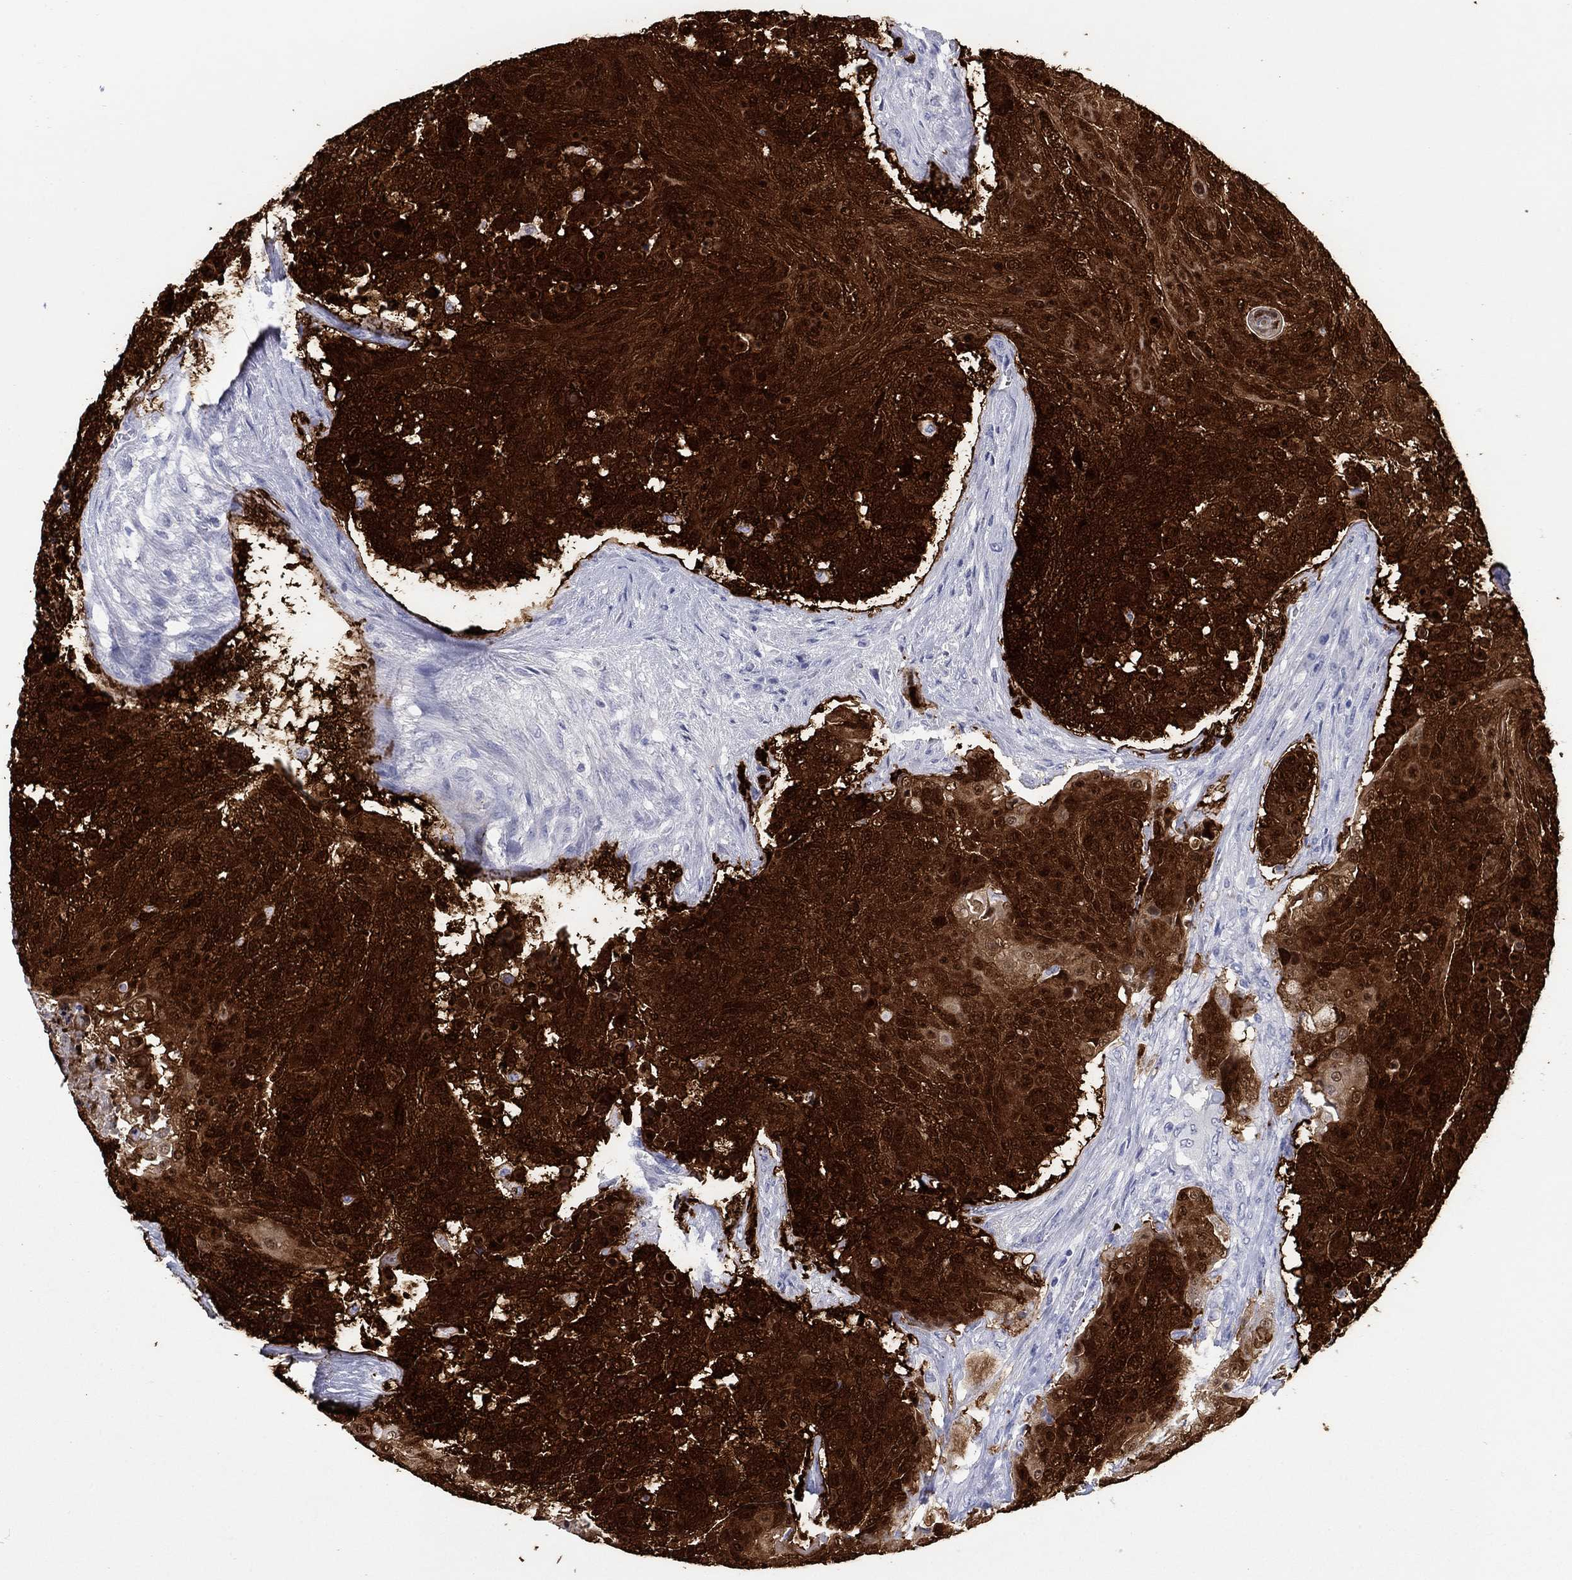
{"staining": {"intensity": "strong", "quantity": ">75%", "location": "cytoplasmic/membranous,nuclear"}, "tissue": "urothelial cancer", "cell_type": "Tumor cells", "image_type": "cancer", "snomed": [{"axis": "morphology", "description": "Urothelial carcinoma, High grade"}, {"axis": "topography", "description": "Urinary bladder"}], "caption": "Strong cytoplasmic/membranous and nuclear positivity is seen in approximately >75% of tumor cells in urothelial cancer.", "gene": "AKR1C2", "patient": {"sex": "female", "age": 63}}